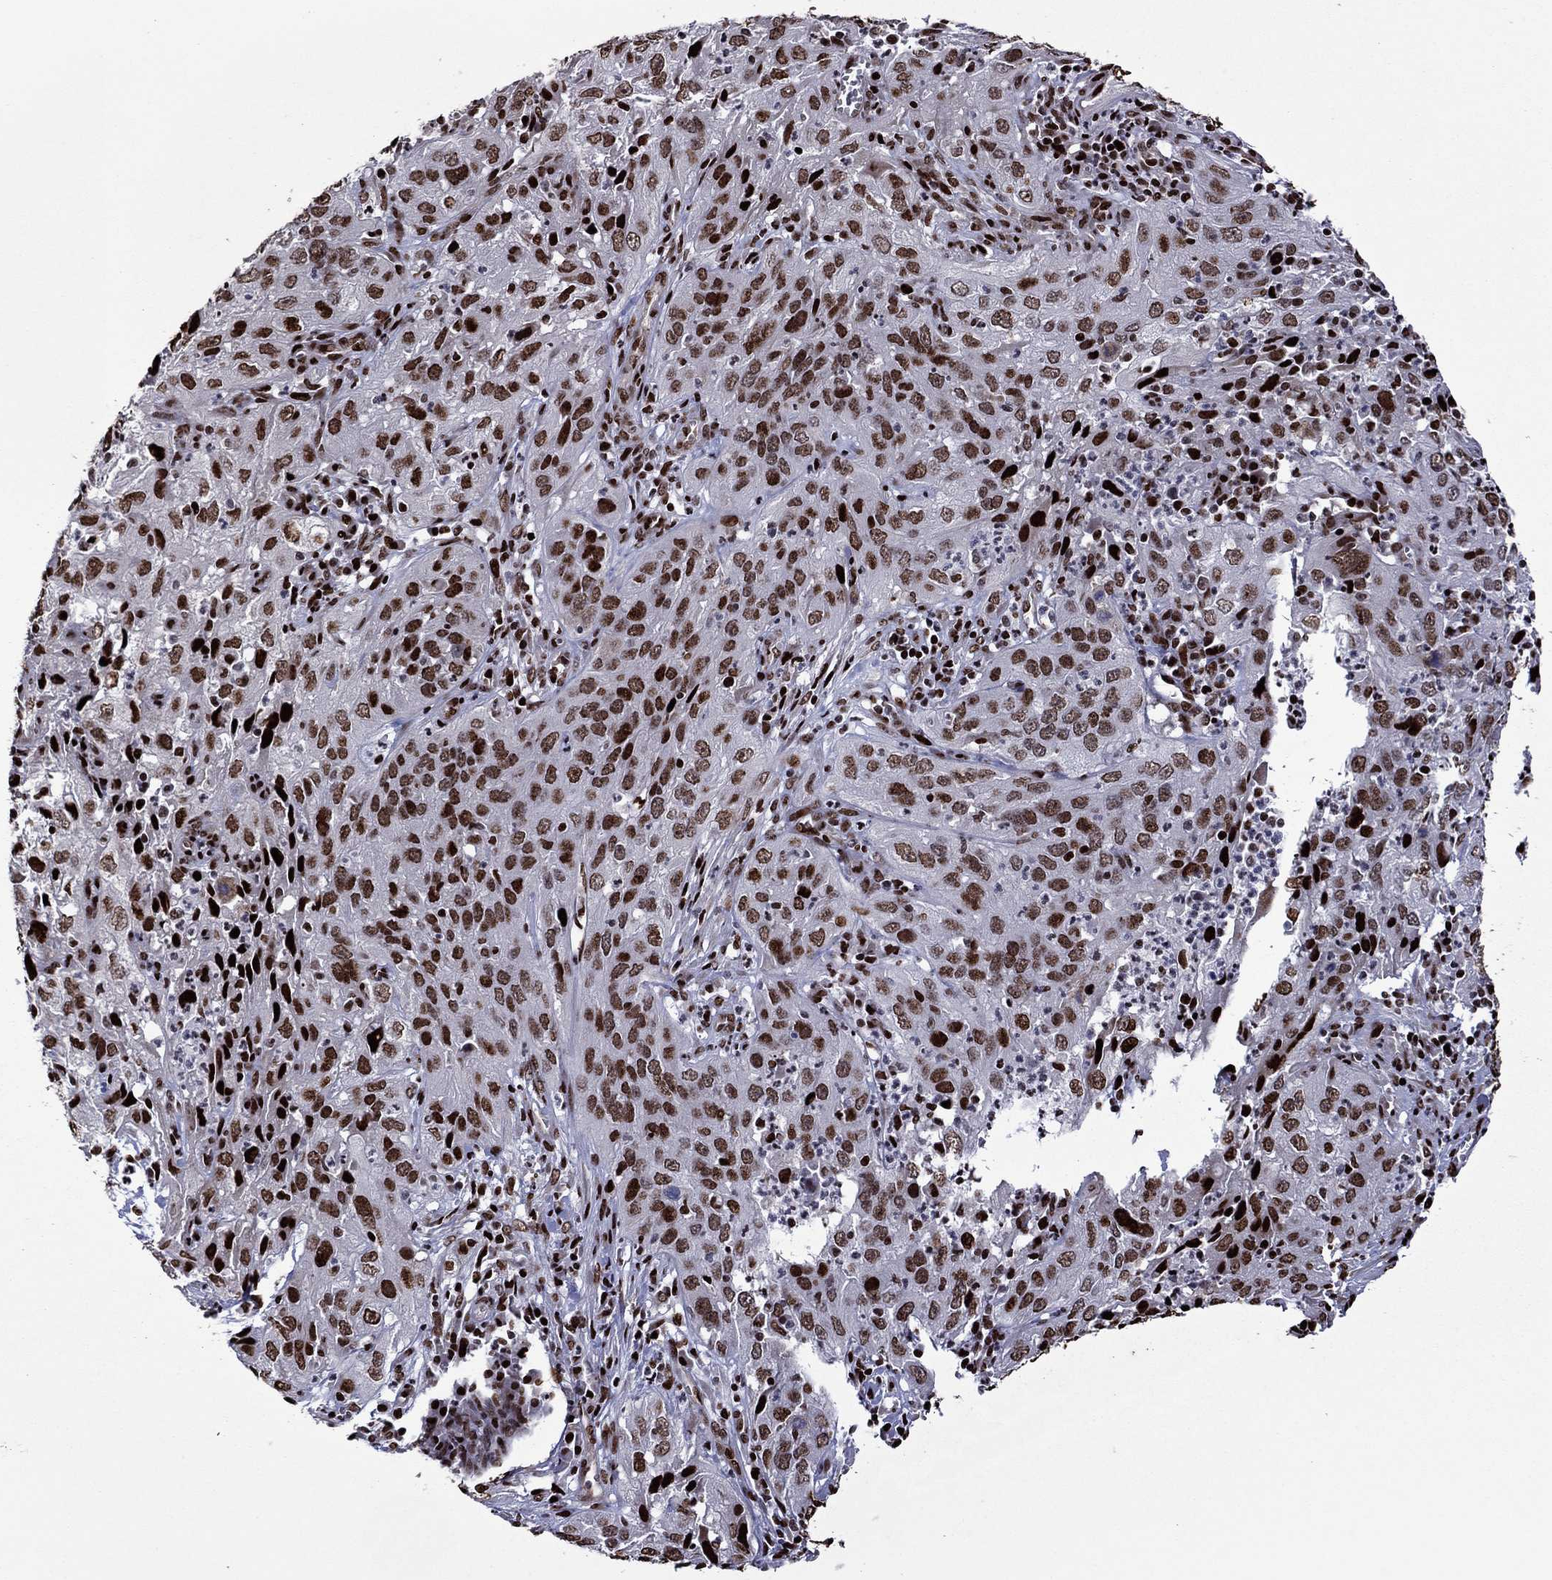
{"staining": {"intensity": "strong", "quantity": ">75%", "location": "nuclear"}, "tissue": "cervical cancer", "cell_type": "Tumor cells", "image_type": "cancer", "snomed": [{"axis": "morphology", "description": "Squamous cell carcinoma, NOS"}, {"axis": "topography", "description": "Cervix"}], "caption": "IHC staining of cervical cancer, which shows high levels of strong nuclear expression in about >75% of tumor cells indicating strong nuclear protein expression. The staining was performed using DAB (brown) for protein detection and nuclei were counterstained in hematoxylin (blue).", "gene": "LIMK1", "patient": {"sex": "female", "age": 32}}